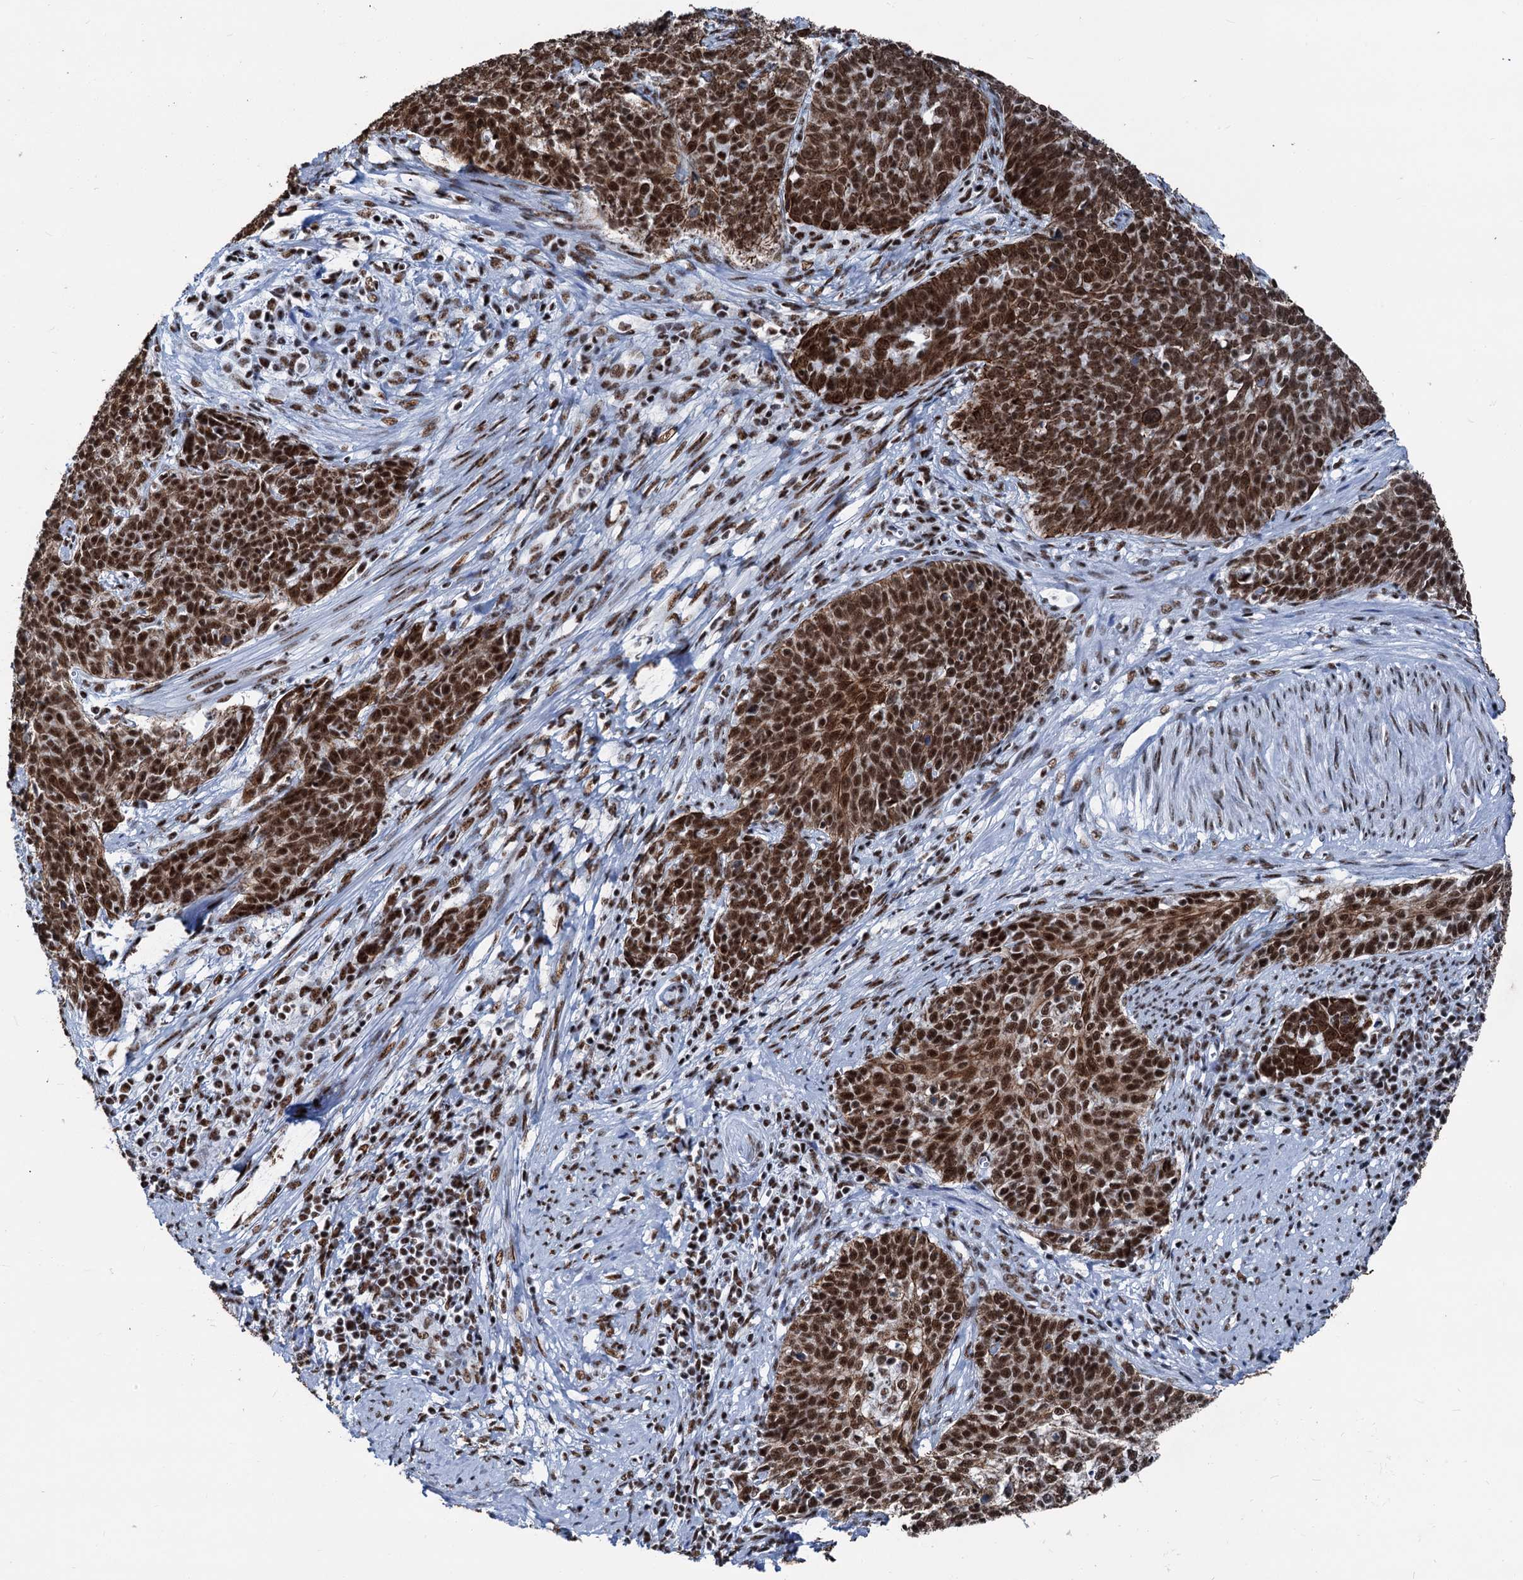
{"staining": {"intensity": "strong", "quantity": ">75%", "location": "nuclear"}, "tissue": "cervical cancer", "cell_type": "Tumor cells", "image_type": "cancer", "snomed": [{"axis": "morphology", "description": "Squamous cell carcinoma, NOS"}, {"axis": "topography", "description": "Cervix"}], "caption": "IHC image of human cervical squamous cell carcinoma stained for a protein (brown), which displays high levels of strong nuclear expression in about >75% of tumor cells.", "gene": "DDX23", "patient": {"sex": "female", "age": 39}}